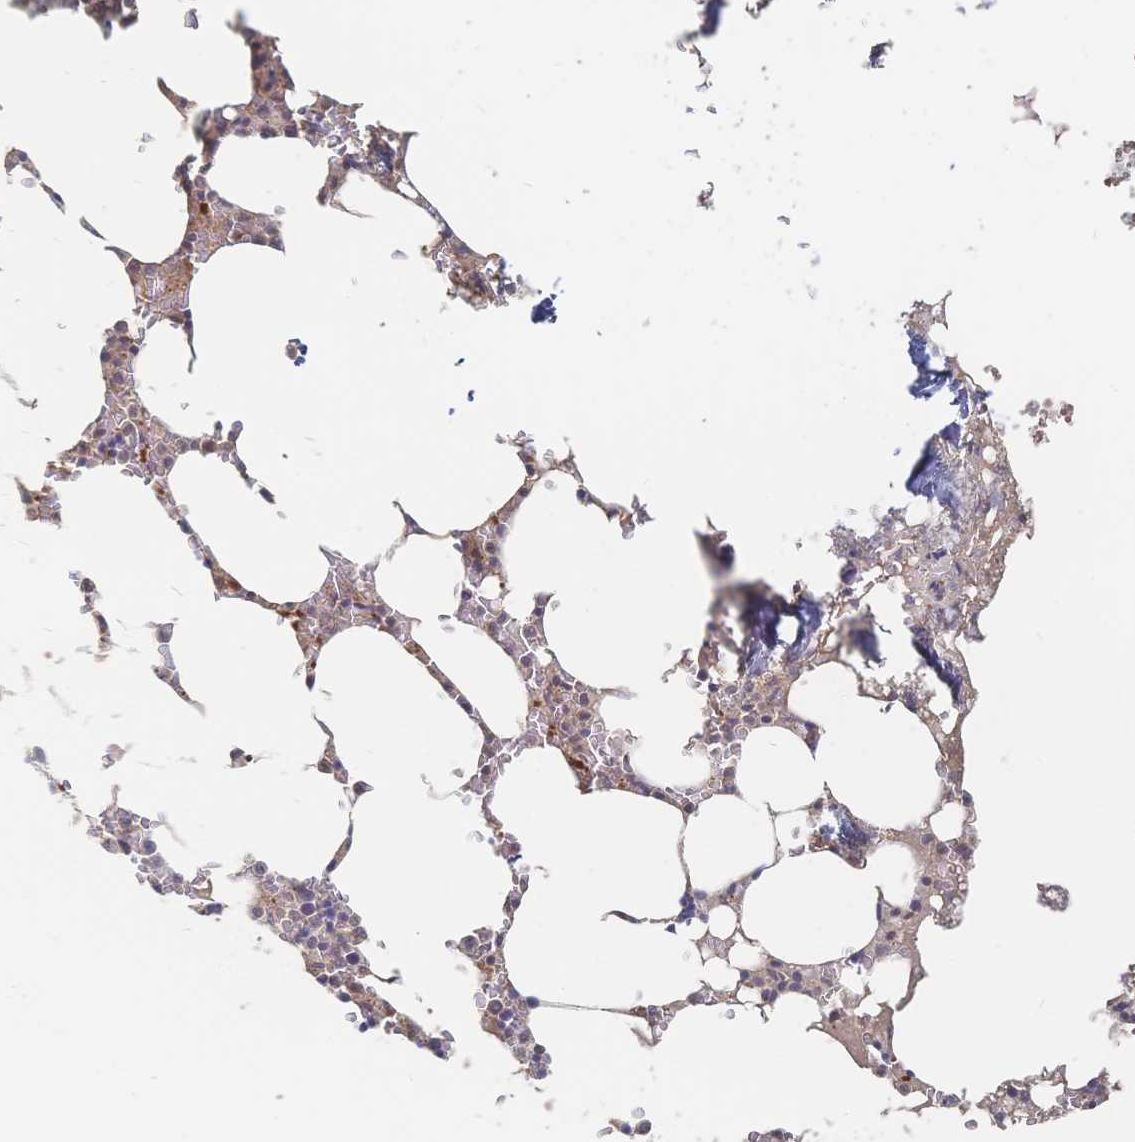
{"staining": {"intensity": "strong", "quantity": "<25%", "location": "cytoplasmic/membranous"}, "tissue": "bone marrow", "cell_type": "Hematopoietic cells", "image_type": "normal", "snomed": [{"axis": "morphology", "description": "Normal tissue, NOS"}, {"axis": "topography", "description": "Bone marrow"}], "caption": "Protein staining reveals strong cytoplasmic/membranous expression in about <25% of hematopoietic cells in normal bone marrow.", "gene": "LRP5", "patient": {"sex": "male", "age": 64}}